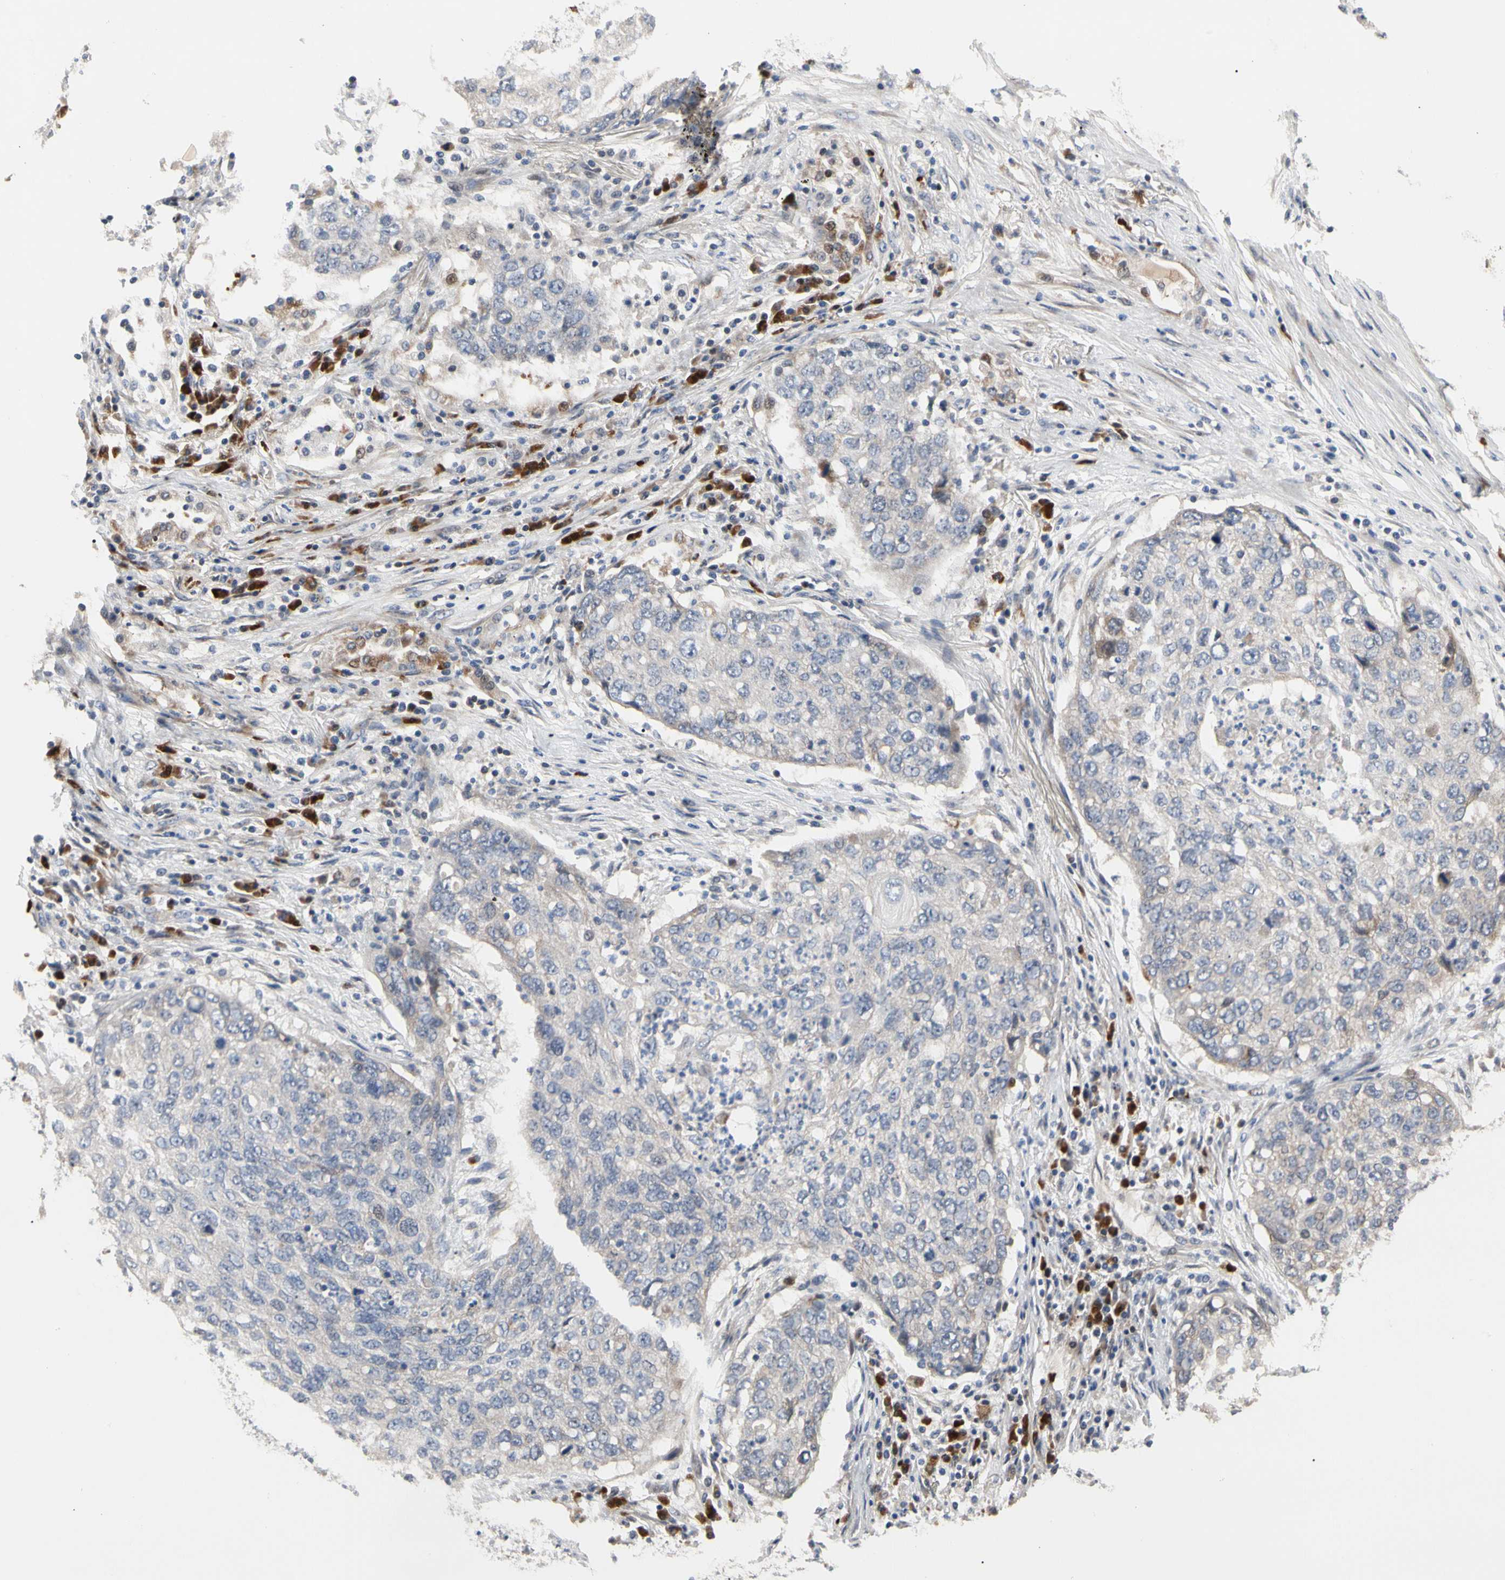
{"staining": {"intensity": "weak", "quantity": "<25%", "location": "cytoplasmic/membranous"}, "tissue": "lung cancer", "cell_type": "Tumor cells", "image_type": "cancer", "snomed": [{"axis": "morphology", "description": "Squamous cell carcinoma, NOS"}, {"axis": "topography", "description": "Lung"}], "caption": "Lung cancer was stained to show a protein in brown. There is no significant expression in tumor cells.", "gene": "HMGCR", "patient": {"sex": "female", "age": 63}}